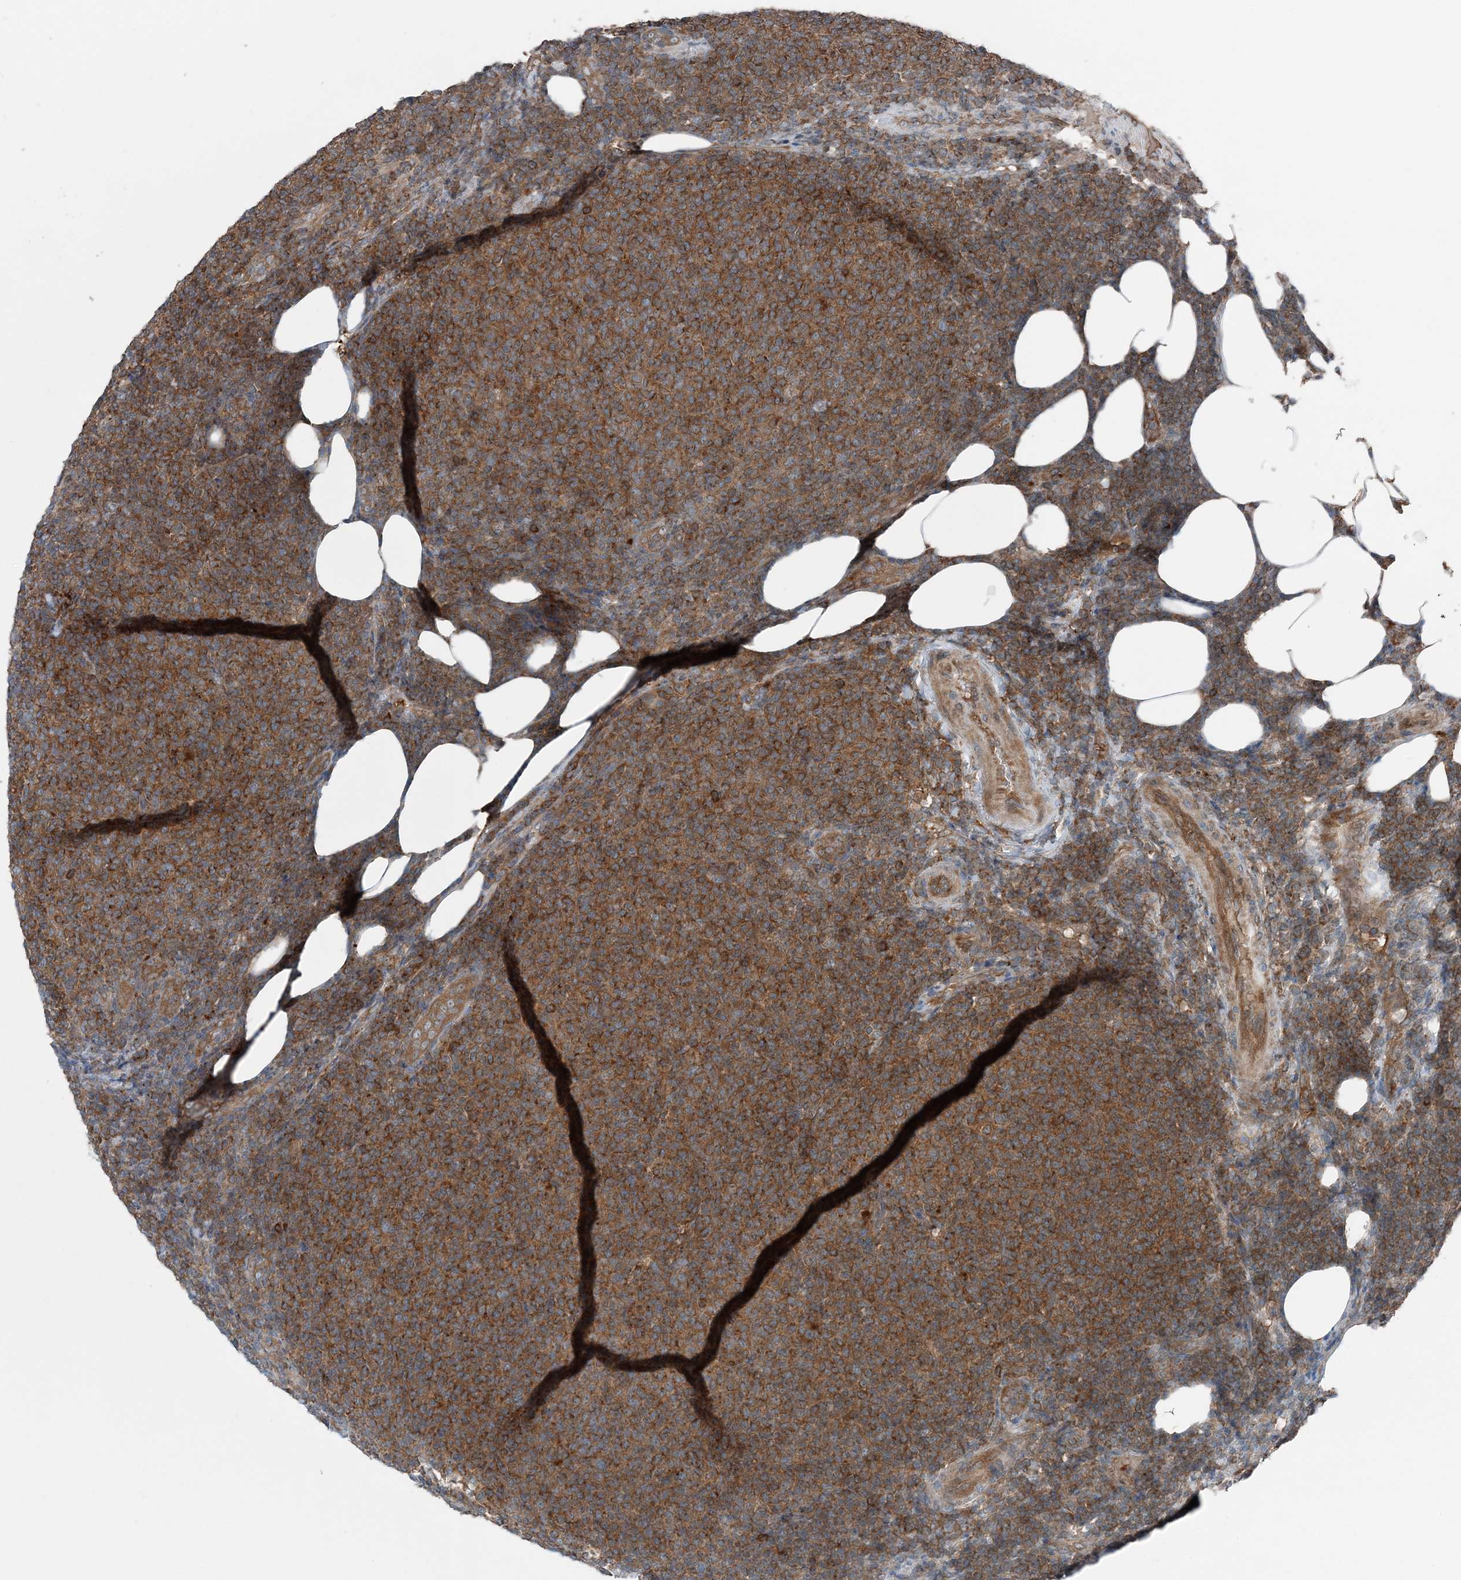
{"staining": {"intensity": "moderate", "quantity": ">75%", "location": "cytoplasmic/membranous"}, "tissue": "lymphoma", "cell_type": "Tumor cells", "image_type": "cancer", "snomed": [{"axis": "morphology", "description": "Malignant lymphoma, non-Hodgkin's type, Low grade"}, {"axis": "topography", "description": "Lymph node"}], "caption": "Protein expression analysis of low-grade malignant lymphoma, non-Hodgkin's type exhibits moderate cytoplasmic/membranous staining in approximately >75% of tumor cells.", "gene": "ASNSD1", "patient": {"sex": "male", "age": 66}}